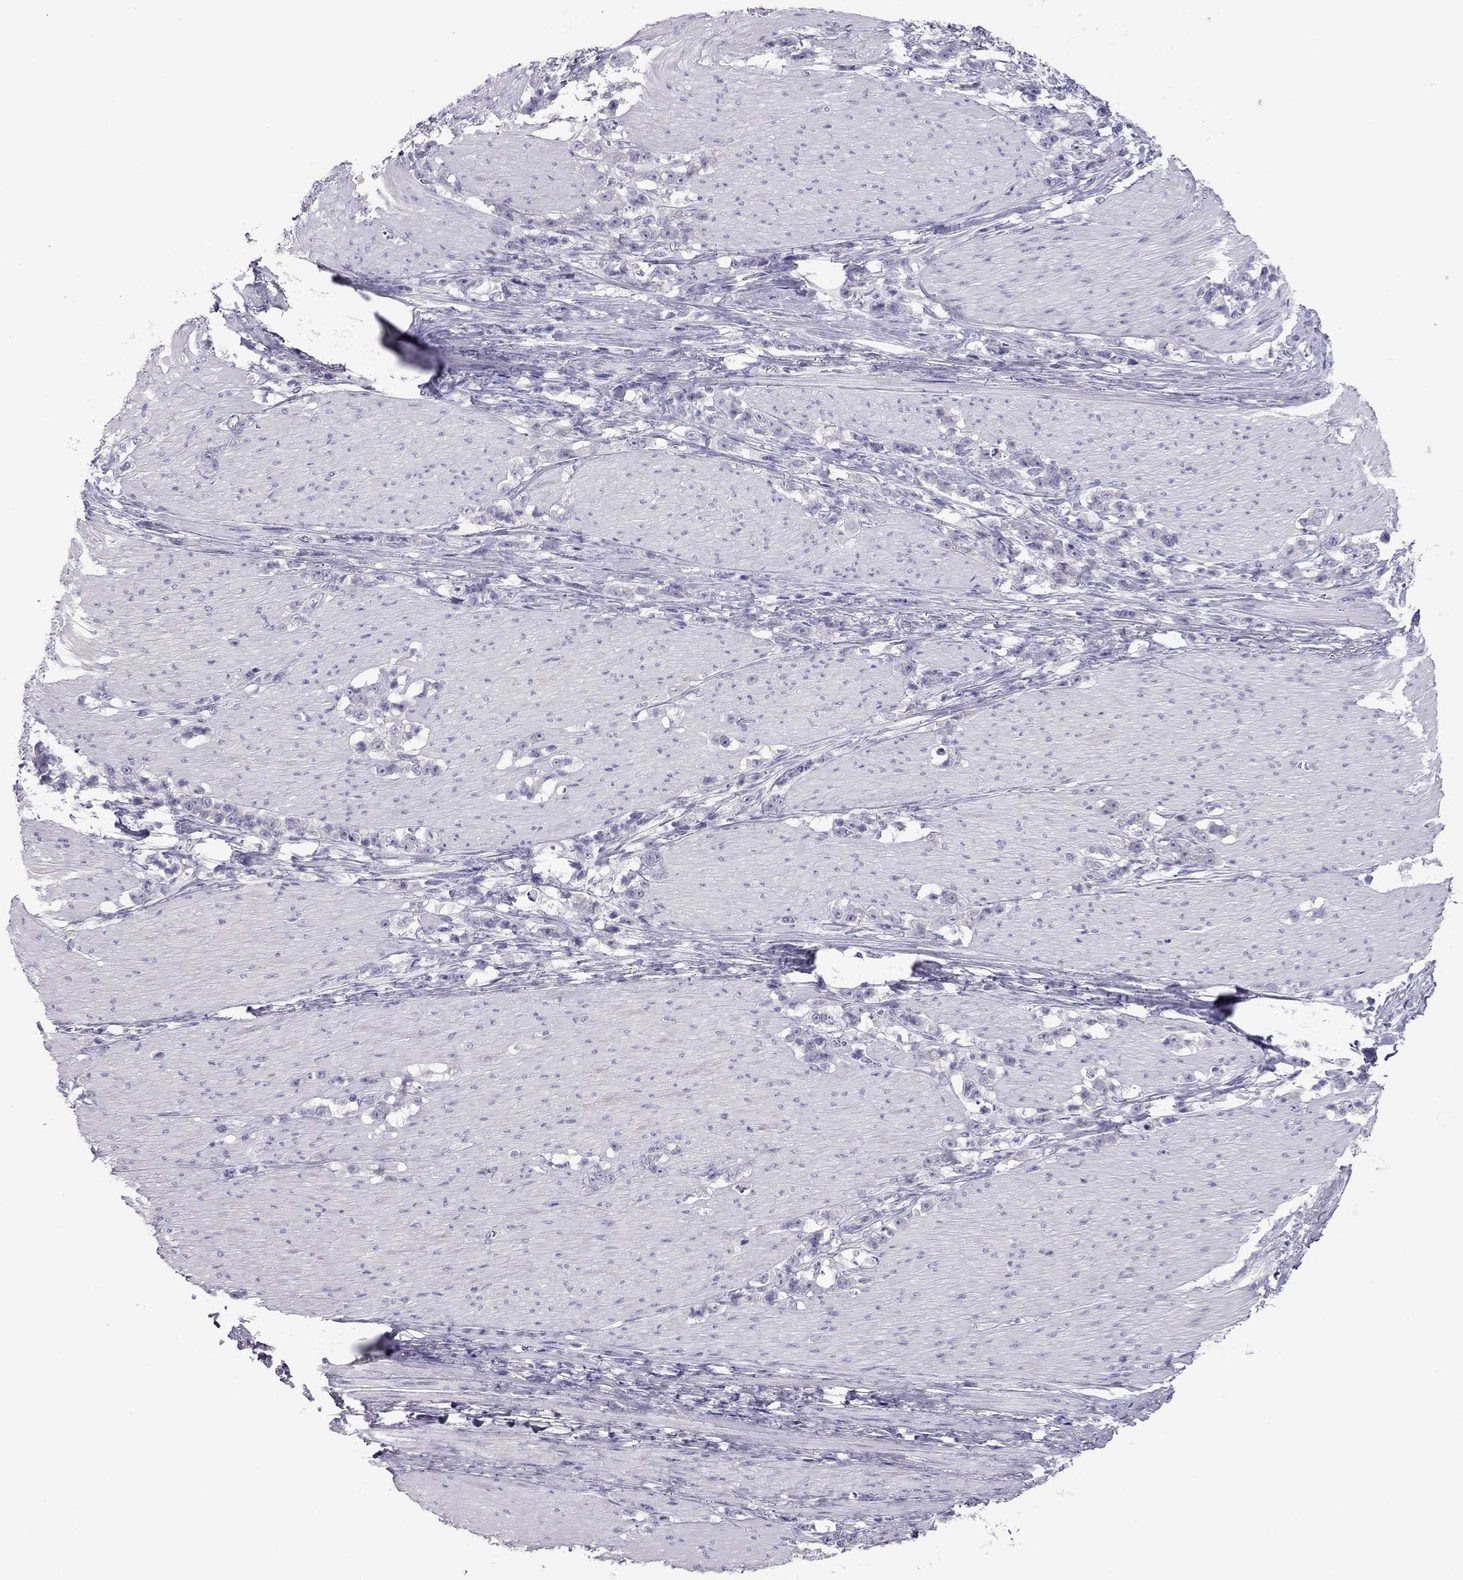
{"staining": {"intensity": "negative", "quantity": "none", "location": "none"}, "tissue": "stomach cancer", "cell_type": "Tumor cells", "image_type": "cancer", "snomed": [{"axis": "morphology", "description": "Adenocarcinoma, NOS"}, {"axis": "topography", "description": "Stomach, lower"}], "caption": "Histopathology image shows no significant protein staining in tumor cells of stomach cancer (adenocarcinoma).", "gene": "TEX14", "patient": {"sex": "male", "age": 88}}